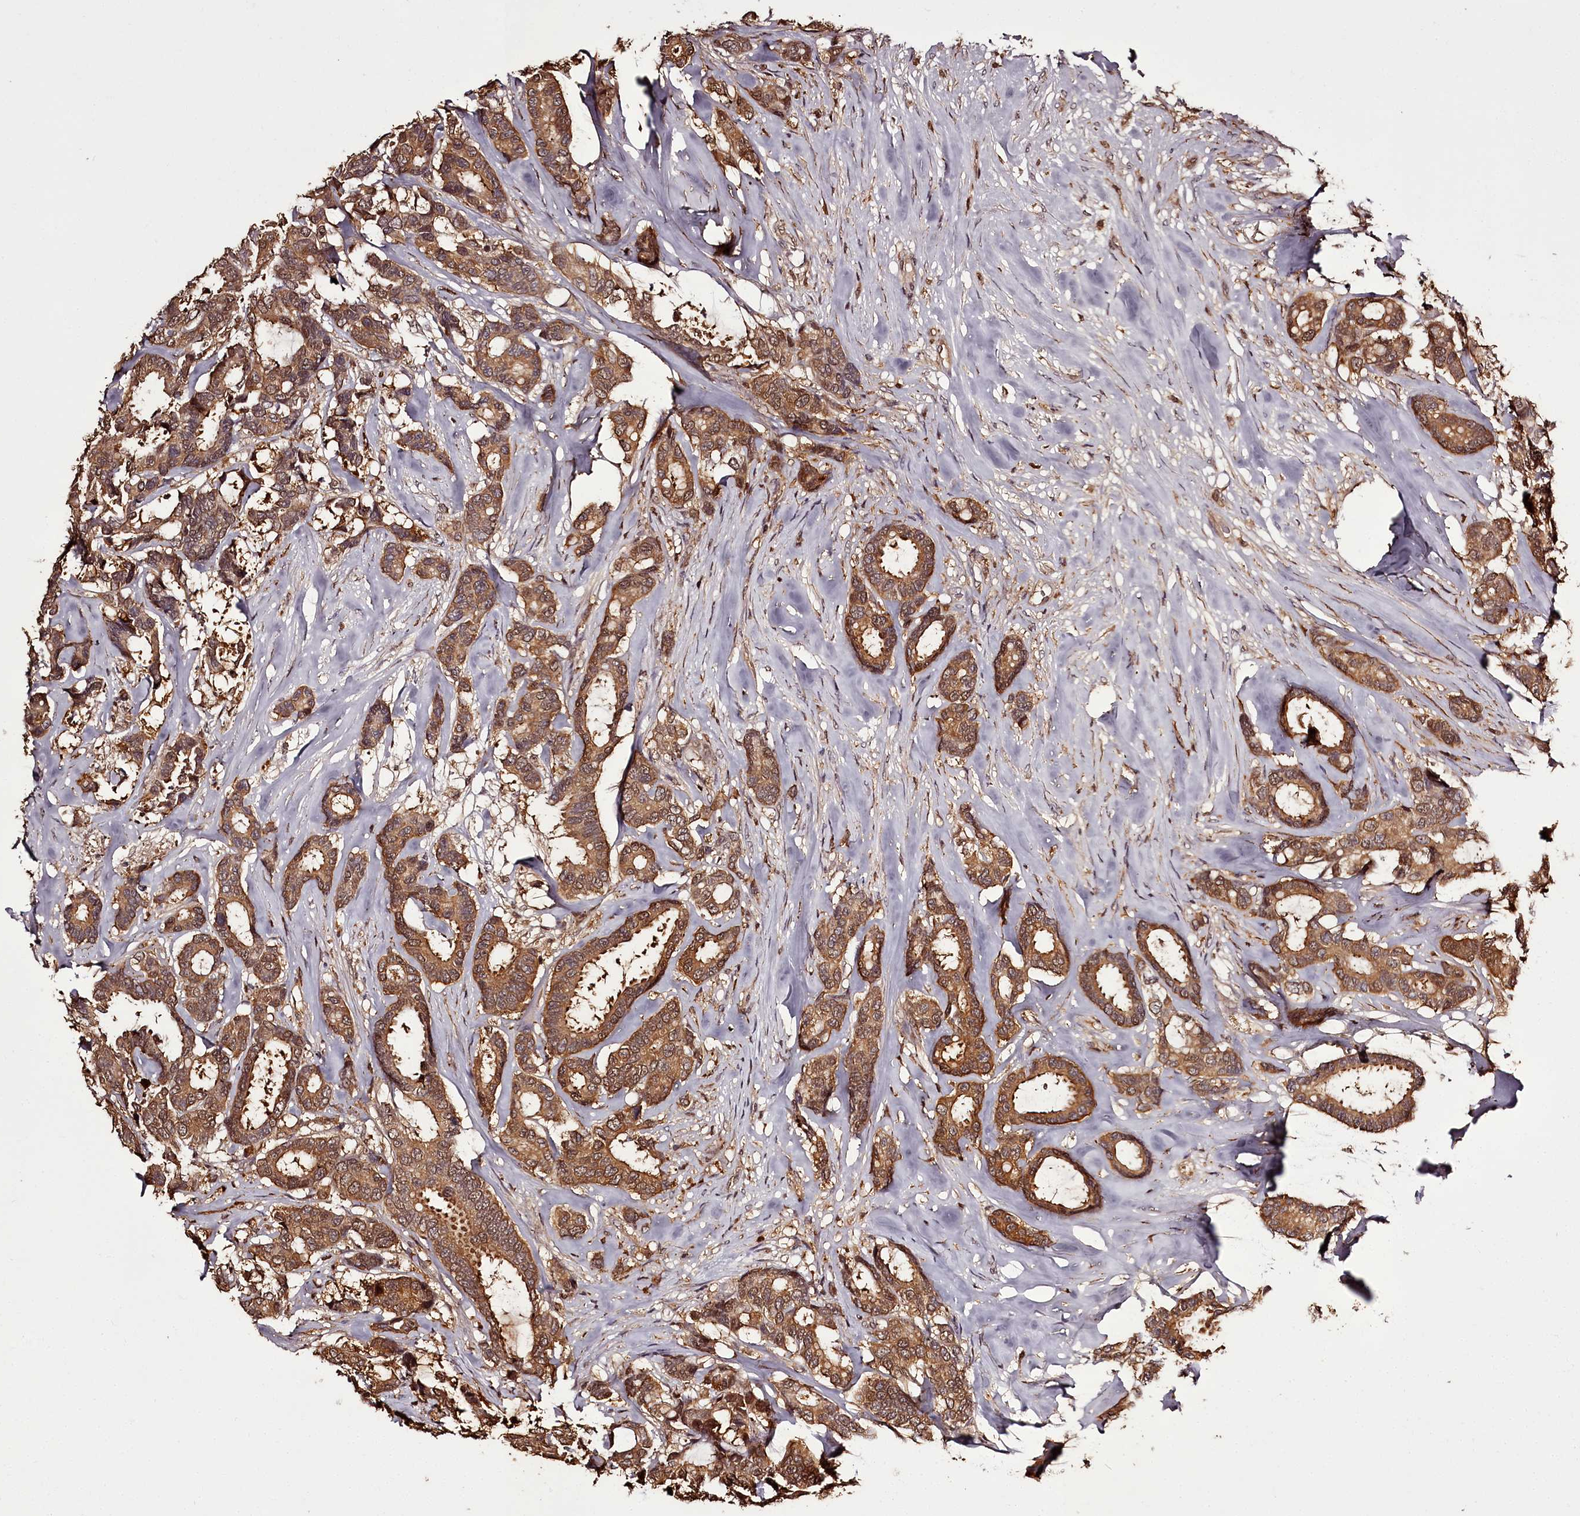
{"staining": {"intensity": "moderate", "quantity": ">75%", "location": "cytoplasmic/membranous,nuclear"}, "tissue": "breast cancer", "cell_type": "Tumor cells", "image_type": "cancer", "snomed": [{"axis": "morphology", "description": "Duct carcinoma"}, {"axis": "topography", "description": "Breast"}], "caption": "Breast intraductal carcinoma stained for a protein shows moderate cytoplasmic/membranous and nuclear positivity in tumor cells. (brown staining indicates protein expression, while blue staining denotes nuclei).", "gene": "NPRL2", "patient": {"sex": "female", "age": 87}}